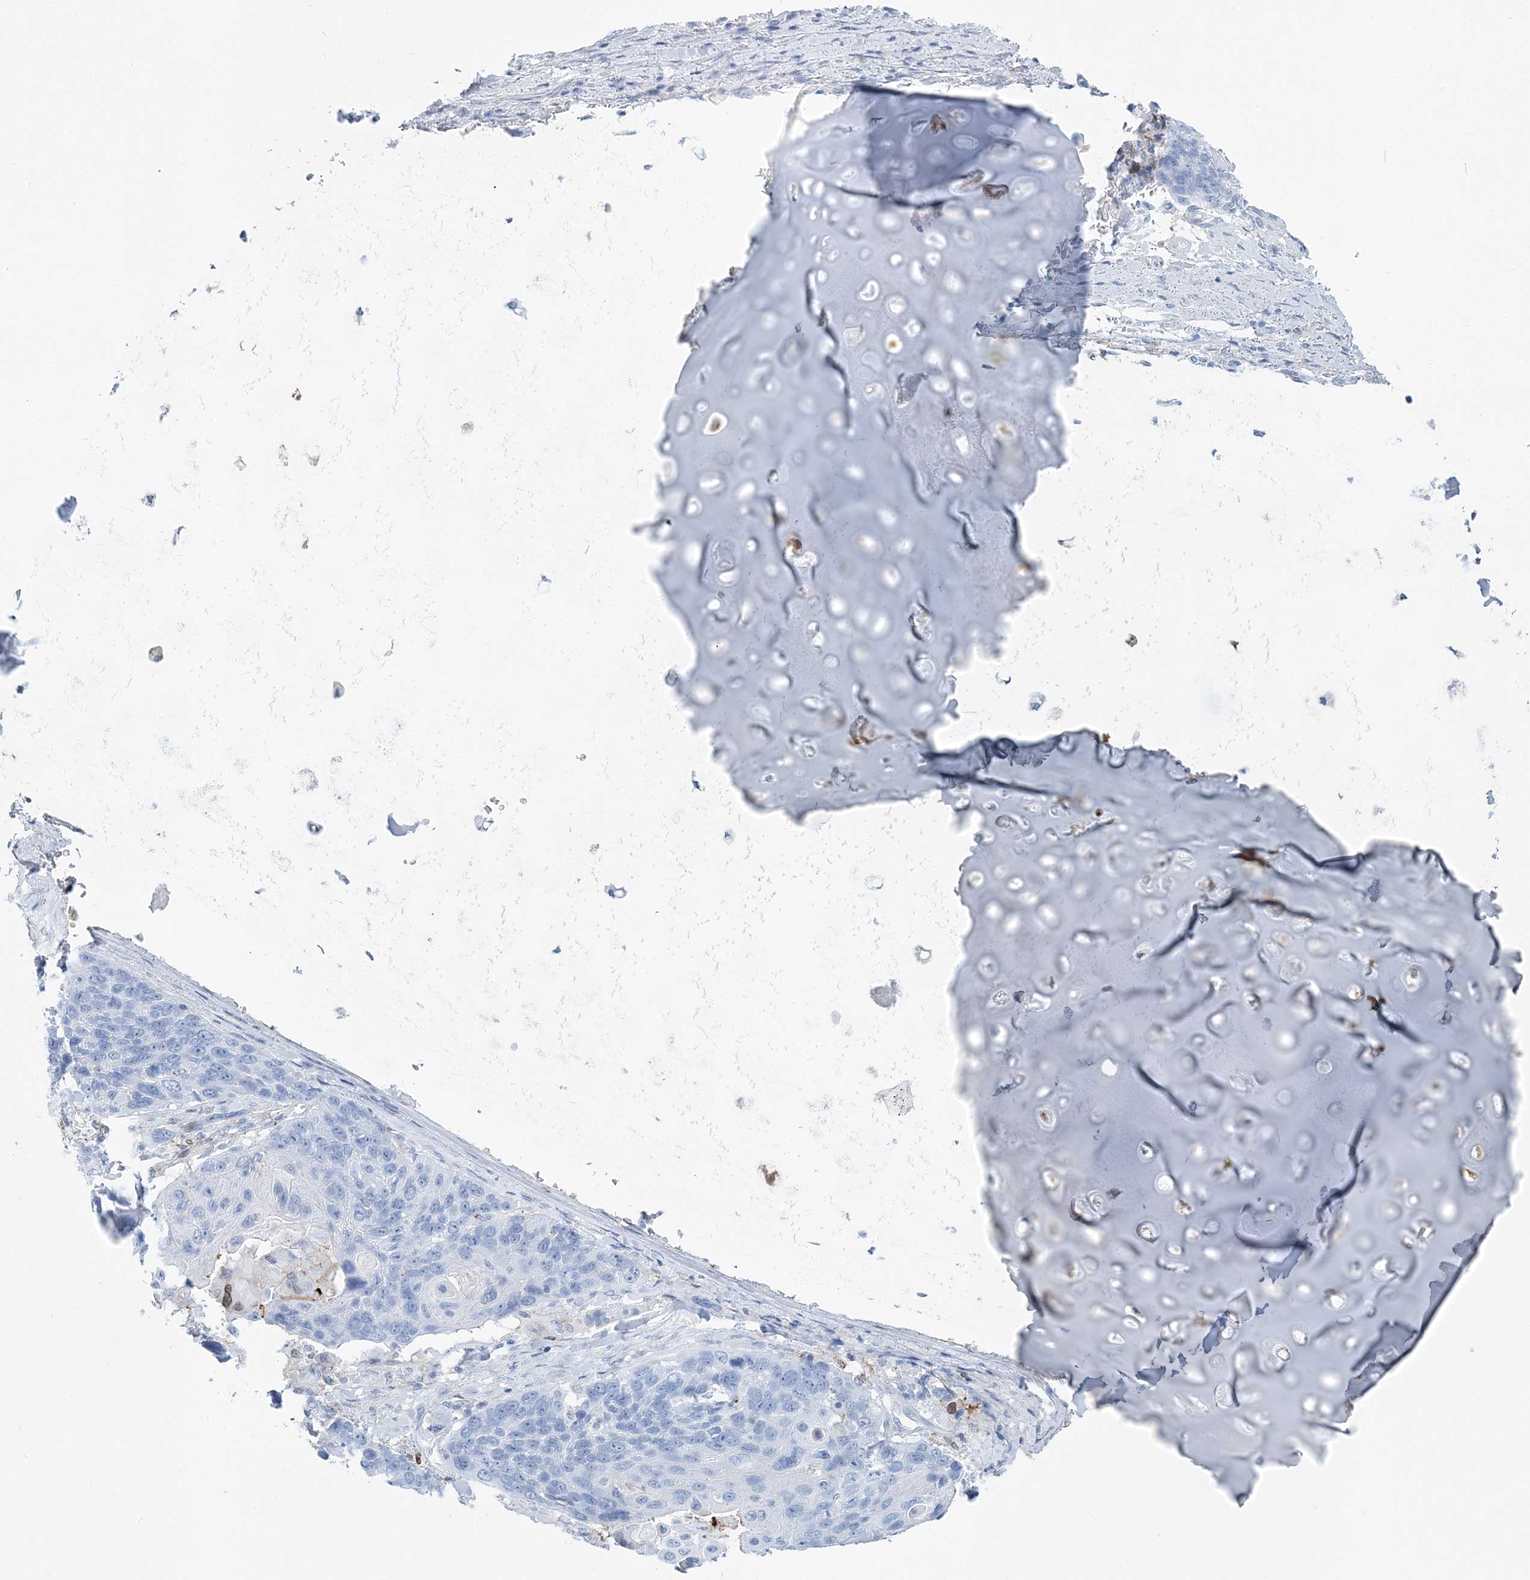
{"staining": {"intensity": "negative", "quantity": "none", "location": "none"}, "tissue": "lung cancer", "cell_type": "Tumor cells", "image_type": "cancer", "snomed": [{"axis": "morphology", "description": "Squamous cell carcinoma, NOS"}, {"axis": "topography", "description": "Lung"}], "caption": "This is an IHC micrograph of human lung cancer. There is no expression in tumor cells.", "gene": "NKX6-1", "patient": {"sex": "male", "age": 66}}